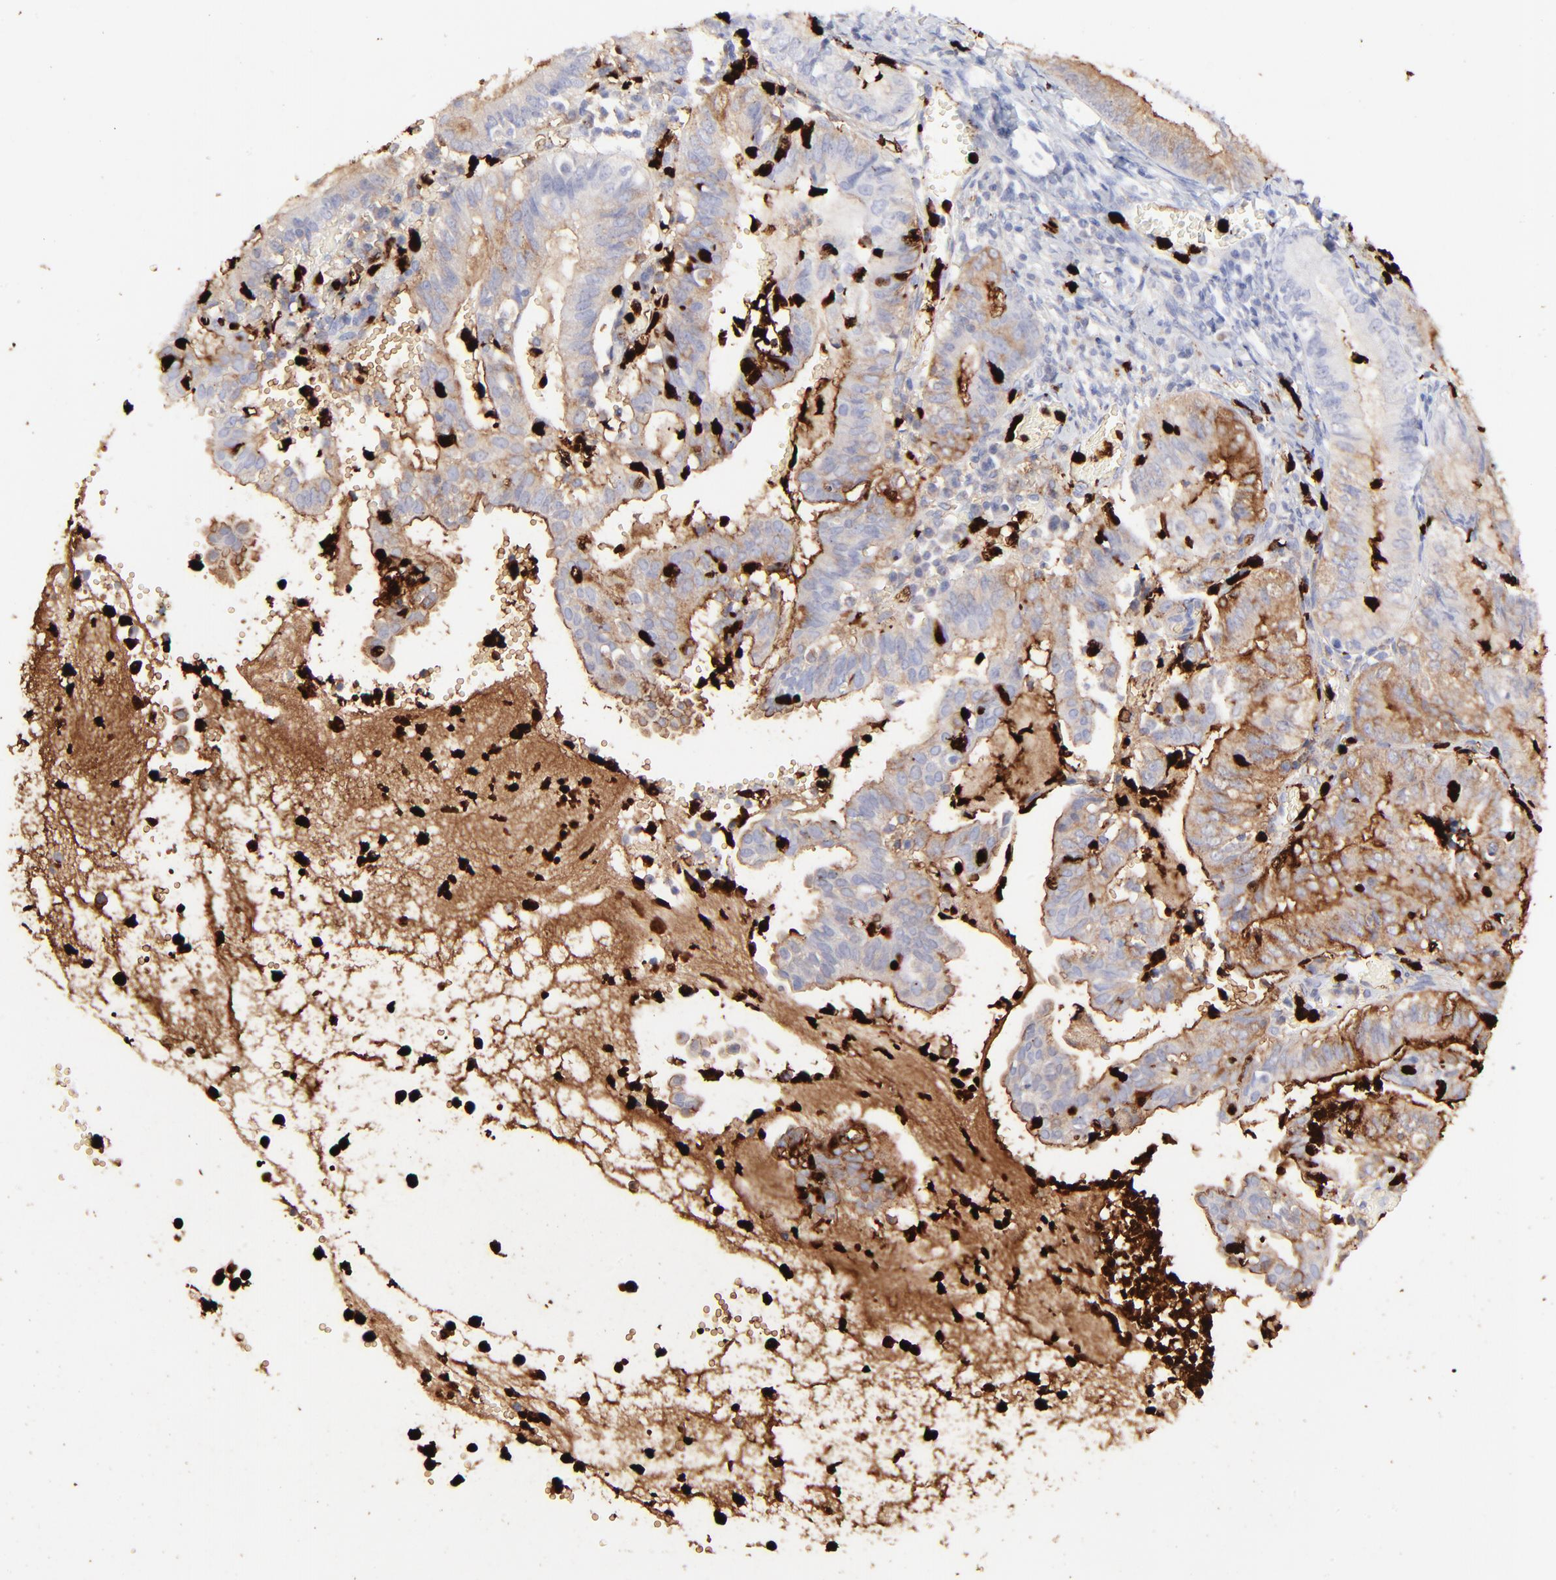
{"staining": {"intensity": "negative", "quantity": "none", "location": "none"}, "tissue": "endometrial cancer", "cell_type": "Tumor cells", "image_type": "cancer", "snomed": [{"axis": "morphology", "description": "Adenocarcinoma, NOS"}, {"axis": "topography", "description": "Endometrium"}], "caption": "Protein analysis of endometrial cancer (adenocarcinoma) shows no significant expression in tumor cells.", "gene": "S100A12", "patient": {"sex": "female", "age": 66}}